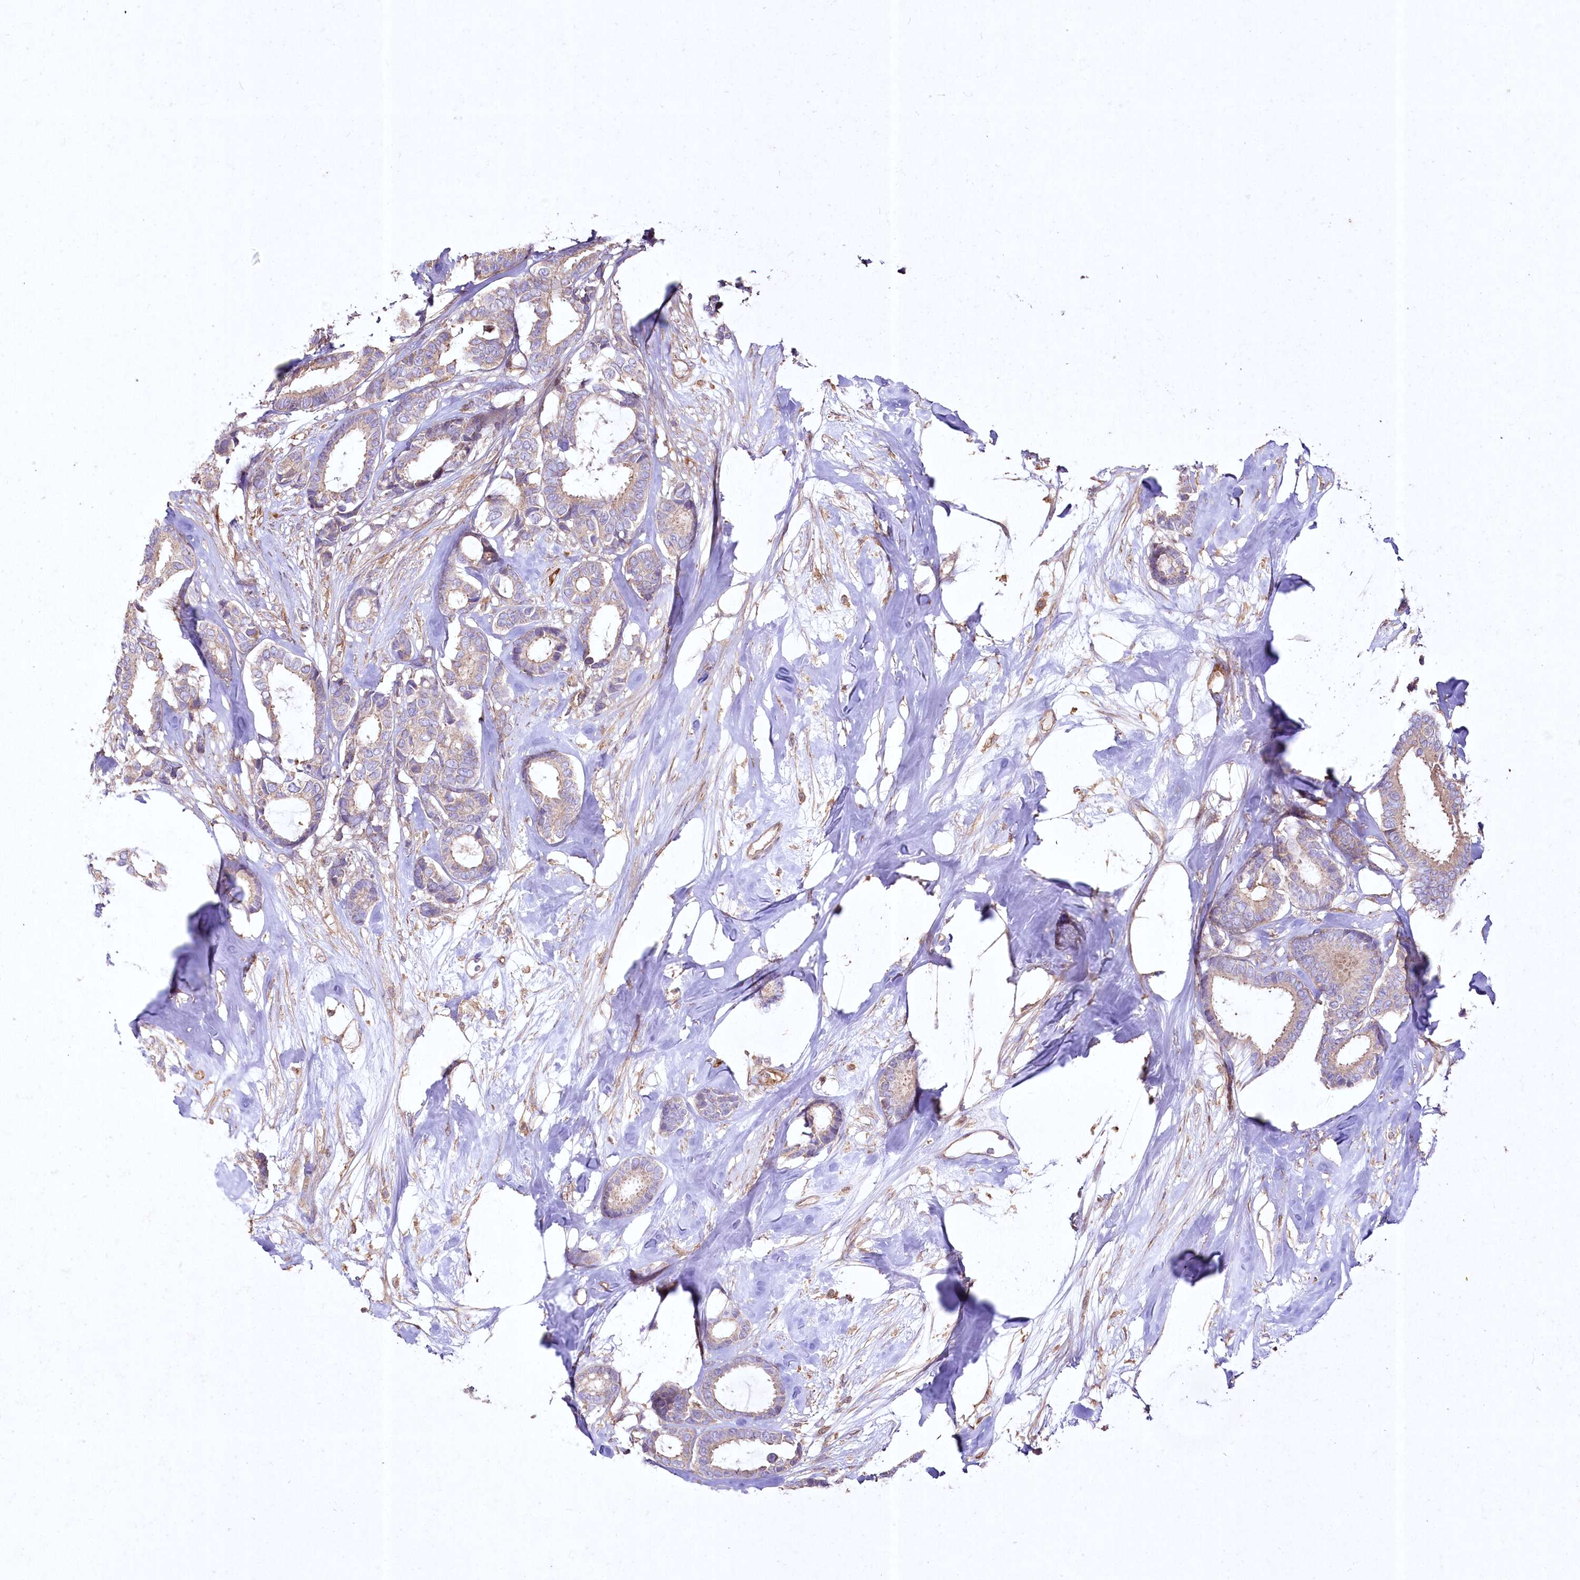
{"staining": {"intensity": "weak", "quantity": "25%-75%", "location": "cytoplasmic/membranous"}, "tissue": "breast cancer", "cell_type": "Tumor cells", "image_type": "cancer", "snomed": [{"axis": "morphology", "description": "Duct carcinoma"}, {"axis": "topography", "description": "Breast"}], "caption": "Immunohistochemical staining of breast cancer (invasive ductal carcinoma) shows low levels of weak cytoplasmic/membranous expression in approximately 25%-75% of tumor cells.", "gene": "SH3TC1", "patient": {"sex": "female", "age": 87}}